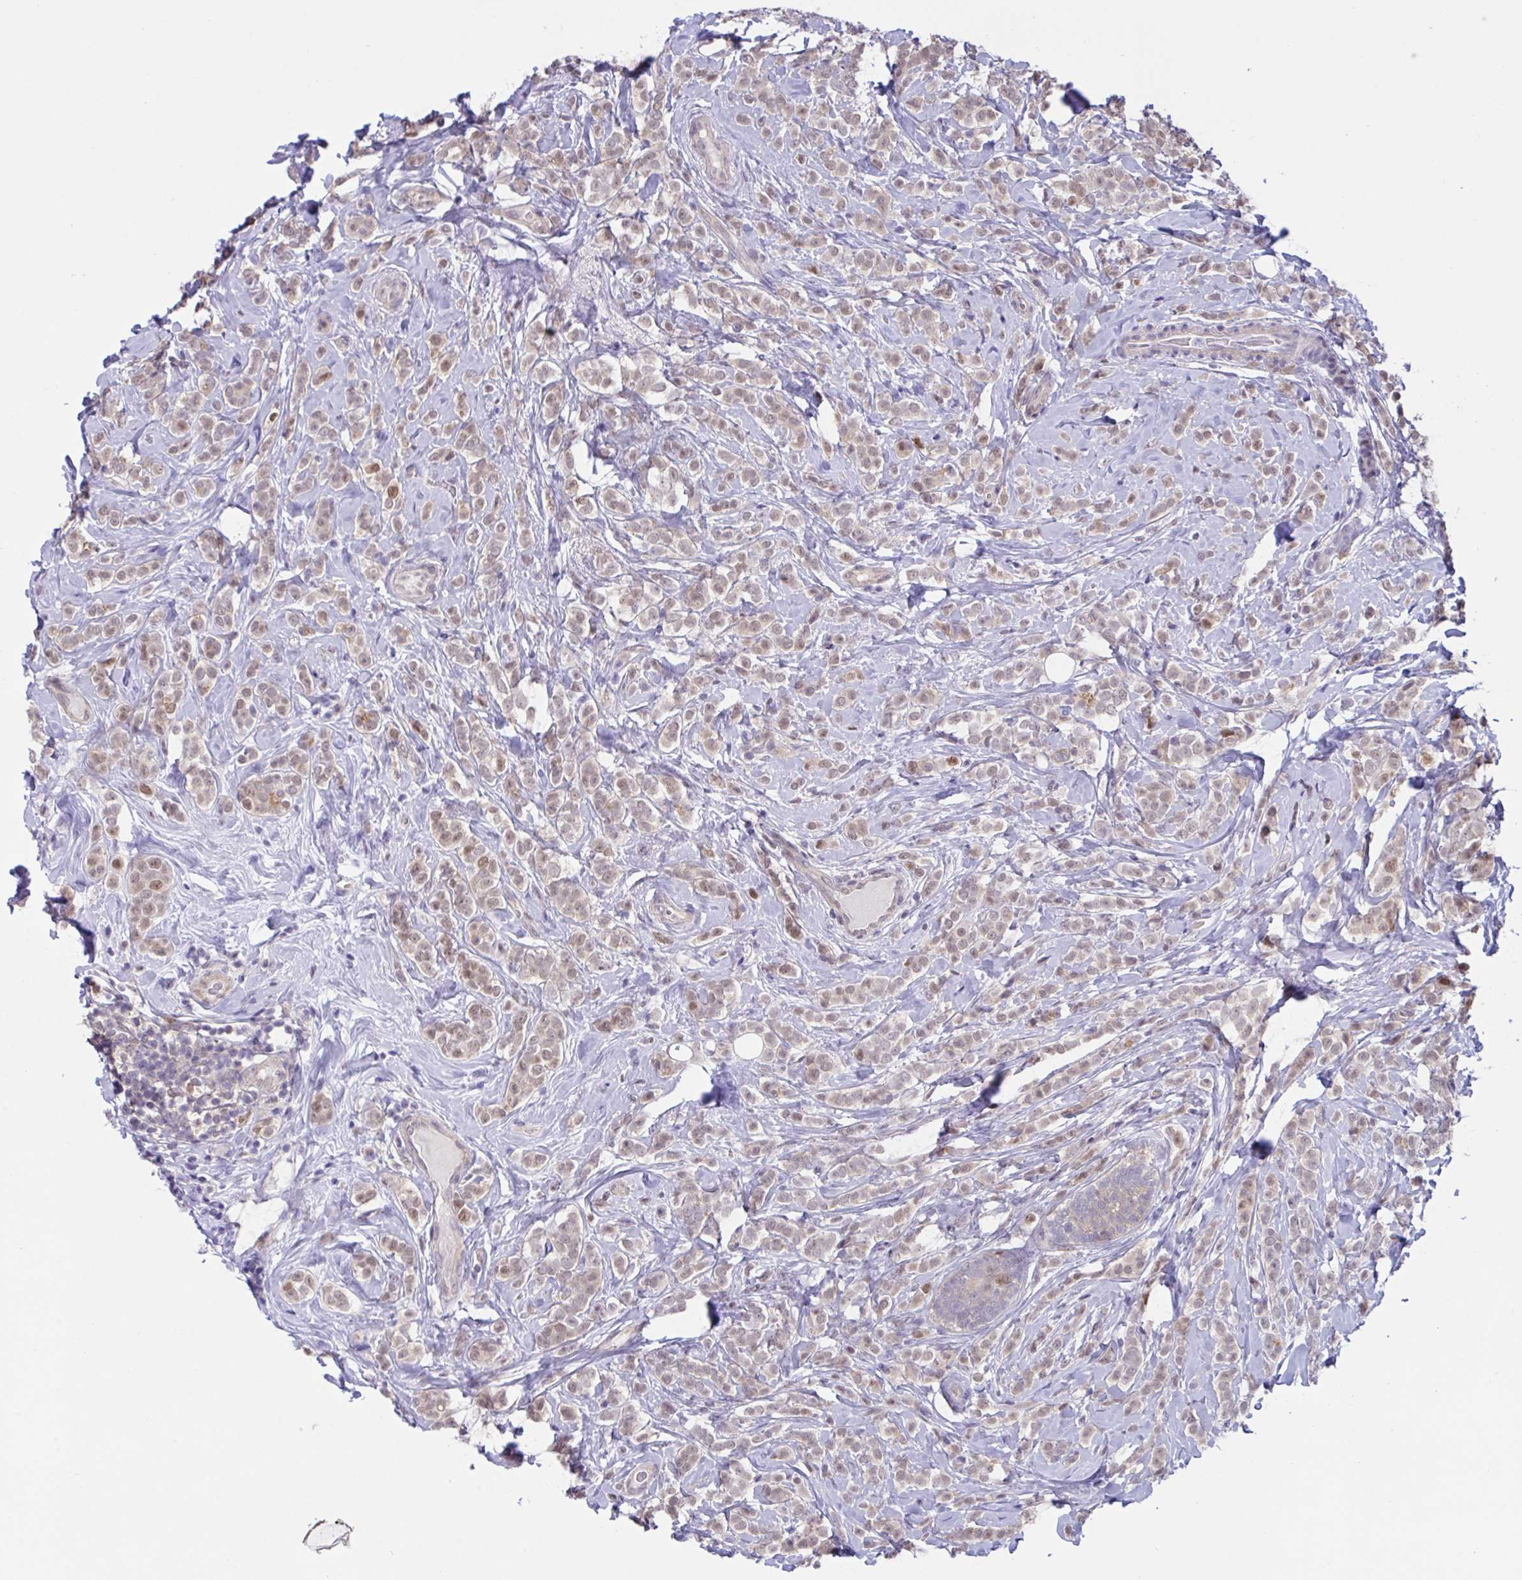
{"staining": {"intensity": "weak", "quantity": ">75%", "location": "nuclear"}, "tissue": "breast cancer", "cell_type": "Tumor cells", "image_type": "cancer", "snomed": [{"axis": "morphology", "description": "Lobular carcinoma"}, {"axis": "topography", "description": "Breast"}], "caption": "The micrograph reveals immunohistochemical staining of breast cancer (lobular carcinoma). There is weak nuclear expression is seen in approximately >75% of tumor cells. (DAB IHC, brown staining for protein, blue staining for nuclei).", "gene": "ZNF444", "patient": {"sex": "female", "age": 49}}